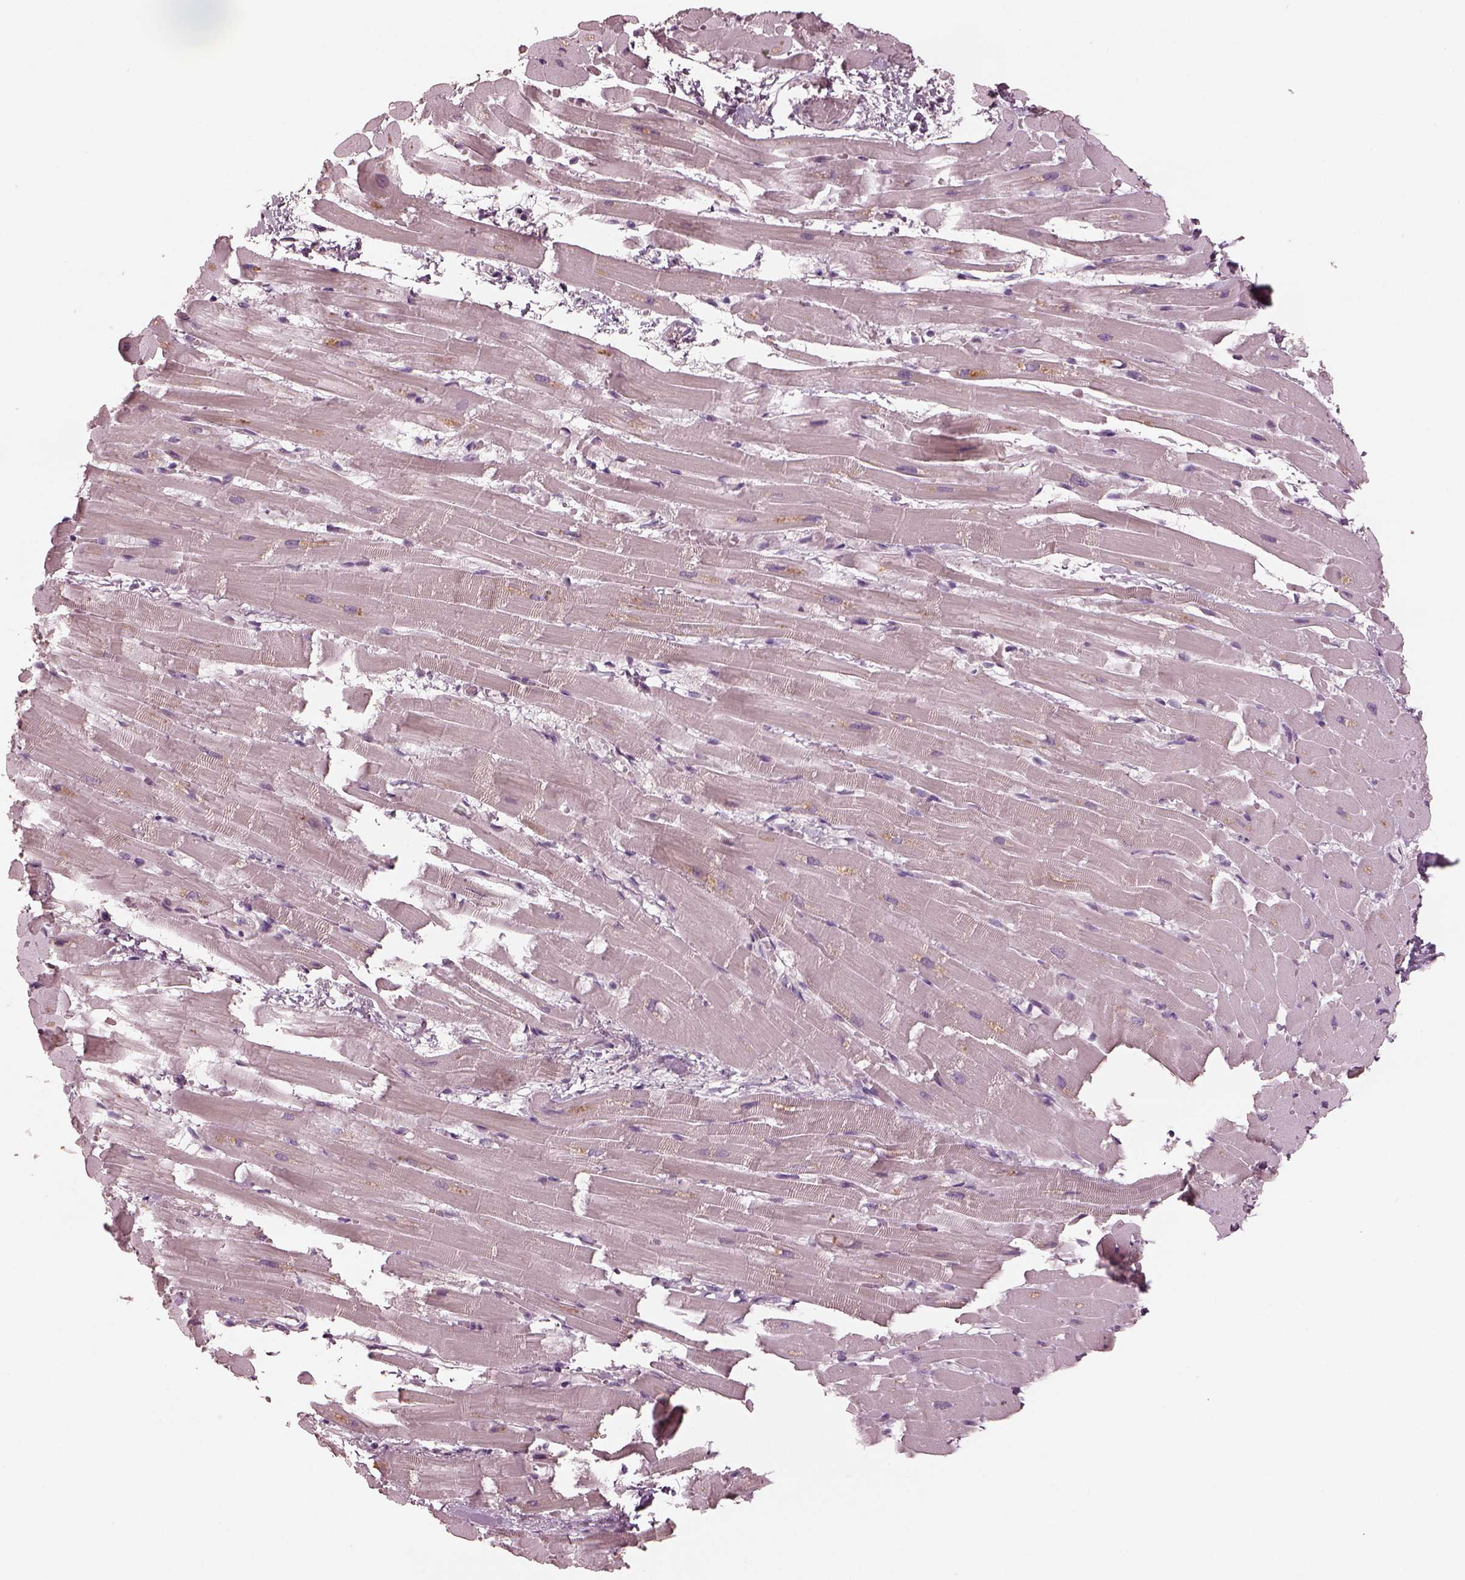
{"staining": {"intensity": "negative", "quantity": "none", "location": "none"}, "tissue": "heart muscle", "cell_type": "Cardiomyocytes", "image_type": "normal", "snomed": [{"axis": "morphology", "description": "Normal tissue, NOS"}, {"axis": "topography", "description": "Heart"}], "caption": "DAB immunohistochemical staining of unremarkable human heart muscle shows no significant positivity in cardiomyocytes.", "gene": "MIA", "patient": {"sex": "male", "age": 37}}